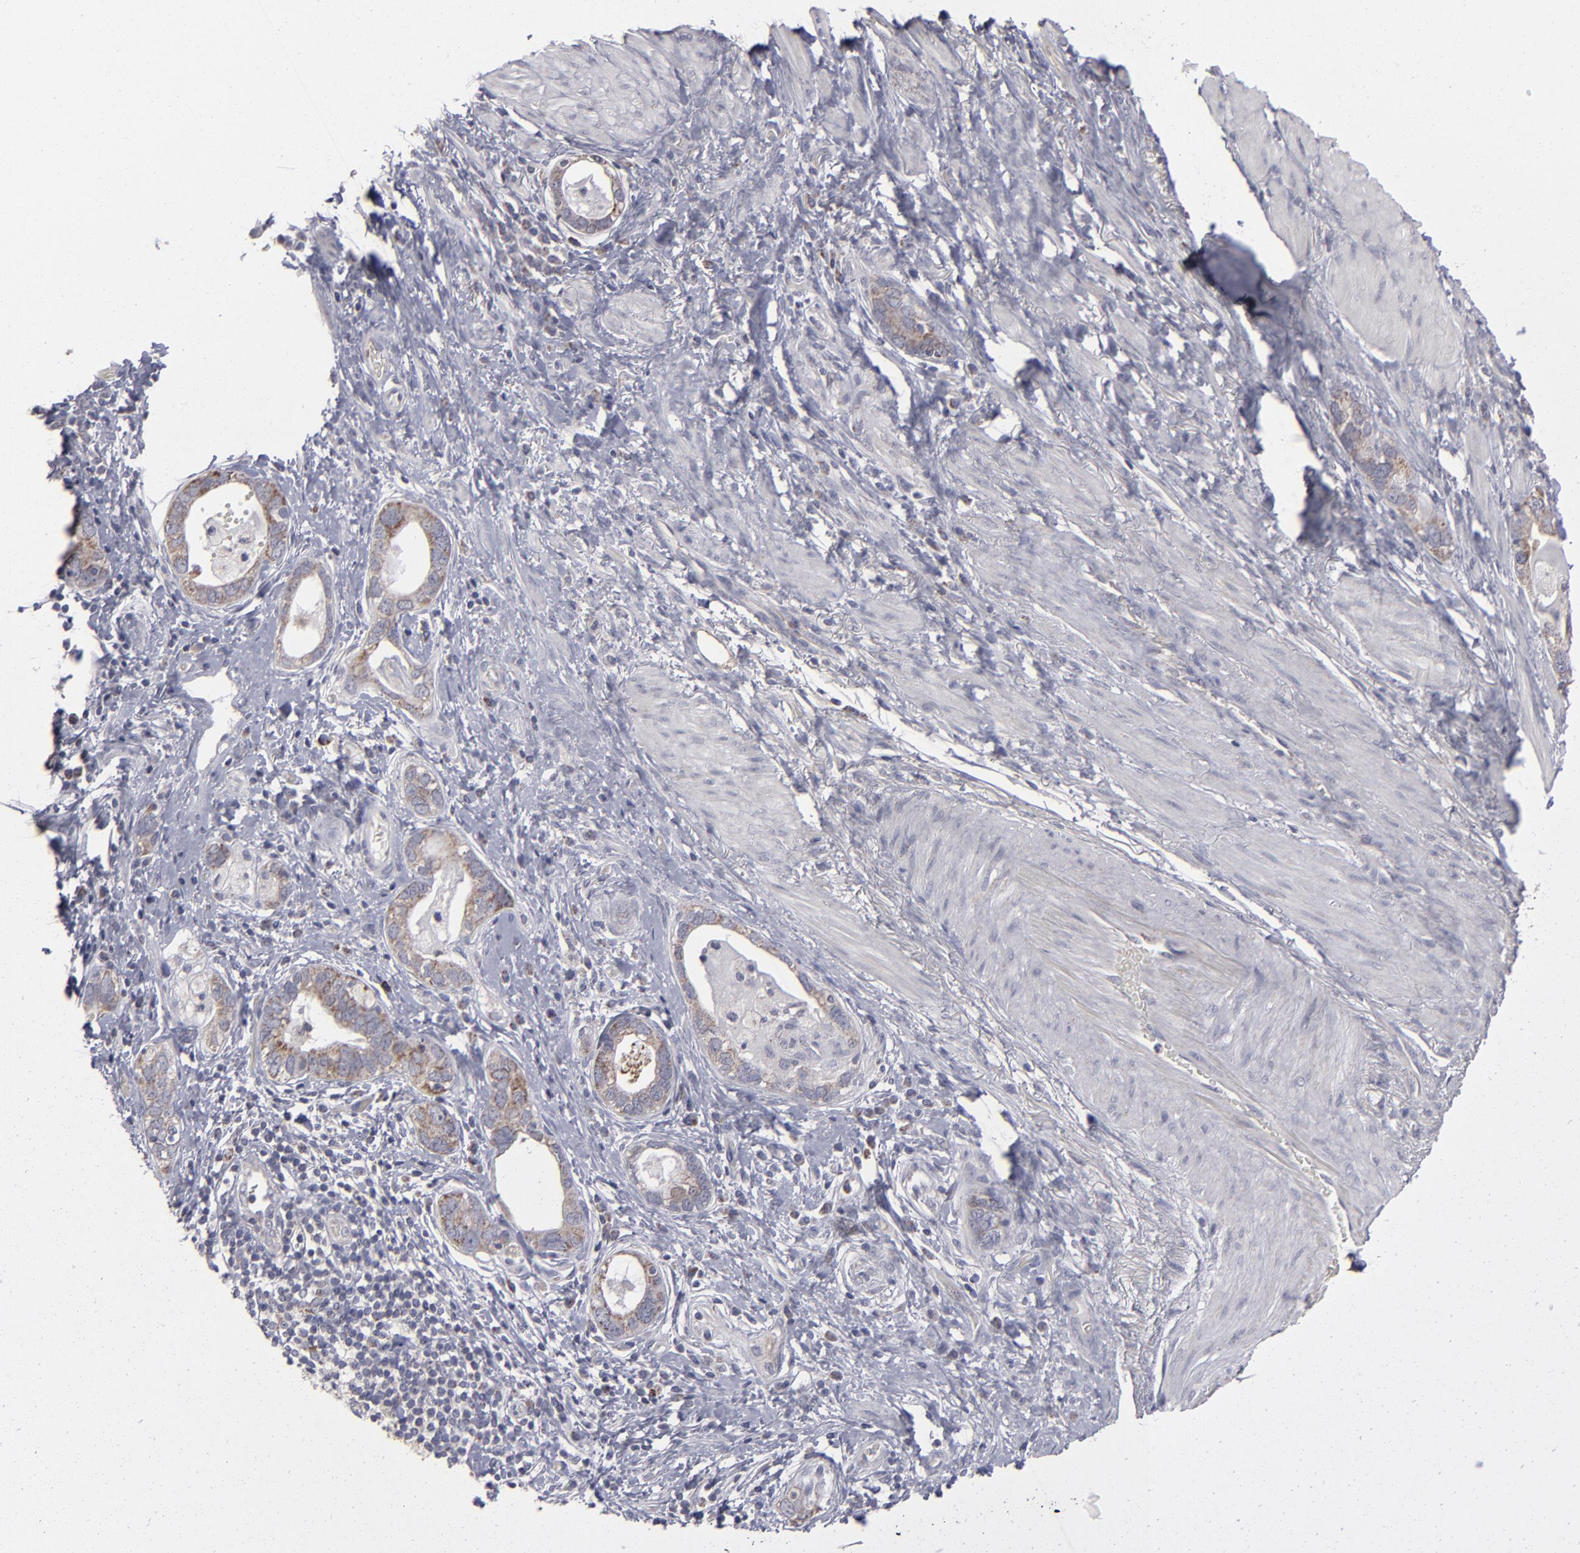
{"staining": {"intensity": "moderate", "quantity": "25%-75%", "location": "cytoplasmic/membranous"}, "tissue": "stomach cancer", "cell_type": "Tumor cells", "image_type": "cancer", "snomed": [{"axis": "morphology", "description": "Adenocarcinoma, NOS"}, {"axis": "topography", "description": "Stomach, lower"}], "caption": "Tumor cells exhibit medium levels of moderate cytoplasmic/membranous expression in about 25%-75% of cells in stomach cancer (adenocarcinoma). The protein of interest is stained brown, and the nuclei are stained in blue (DAB (3,3'-diaminobenzidine) IHC with brightfield microscopy, high magnification).", "gene": "MYOM2", "patient": {"sex": "female", "age": 93}}